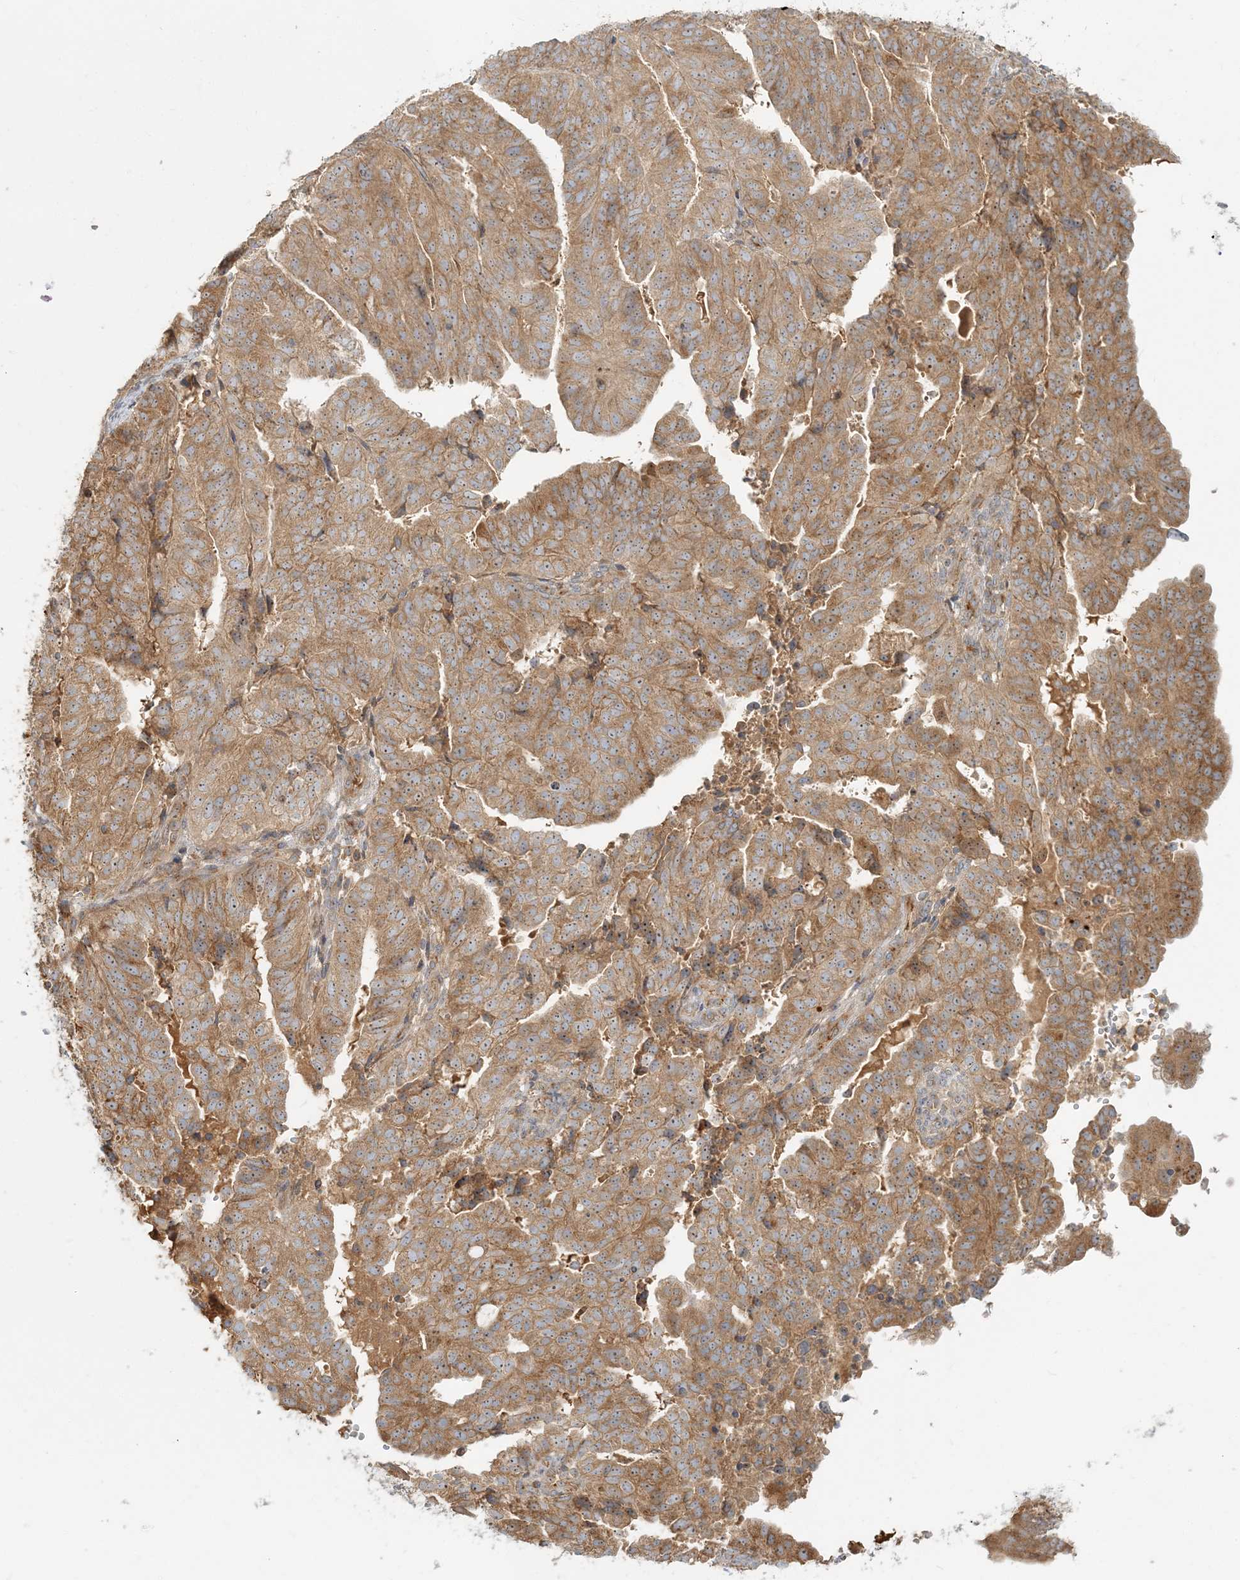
{"staining": {"intensity": "moderate", "quantity": ">75%", "location": "cytoplasmic/membranous"}, "tissue": "endometrial cancer", "cell_type": "Tumor cells", "image_type": "cancer", "snomed": [{"axis": "morphology", "description": "Adenocarcinoma, NOS"}, {"axis": "topography", "description": "Uterus"}], "caption": "The micrograph demonstrates staining of endometrial adenocarcinoma, revealing moderate cytoplasmic/membranous protein expression (brown color) within tumor cells. Using DAB (brown) and hematoxylin (blue) stains, captured at high magnification using brightfield microscopy.", "gene": "AP1AR", "patient": {"sex": "female", "age": 77}}